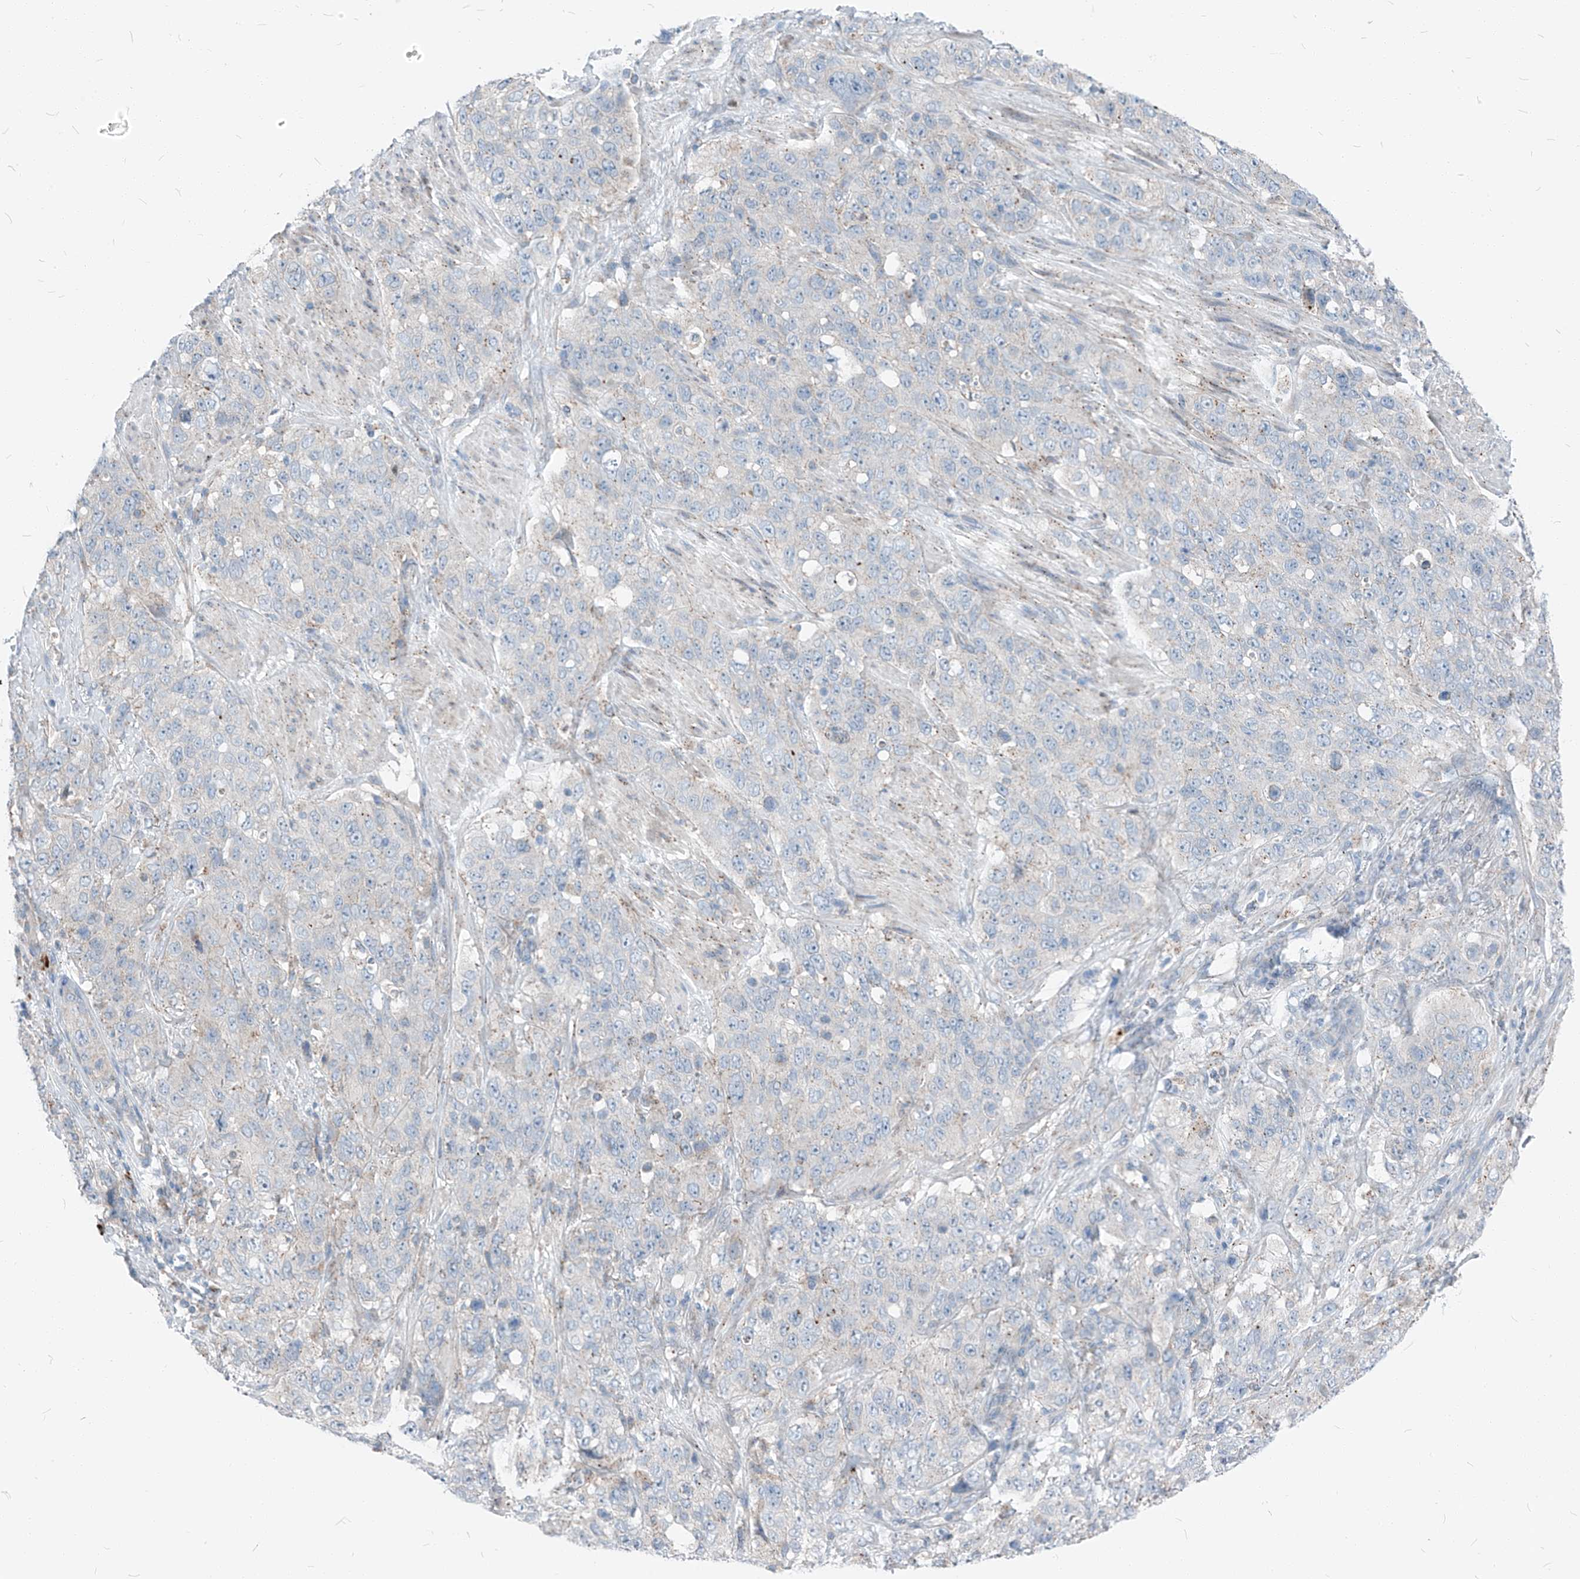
{"staining": {"intensity": "negative", "quantity": "none", "location": "none"}, "tissue": "stomach cancer", "cell_type": "Tumor cells", "image_type": "cancer", "snomed": [{"axis": "morphology", "description": "Adenocarcinoma, NOS"}, {"axis": "topography", "description": "Stomach"}], "caption": "The image reveals no significant expression in tumor cells of stomach cancer (adenocarcinoma).", "gene": "CHMP2B", "patient": {"sex": "male", "age": 48}}